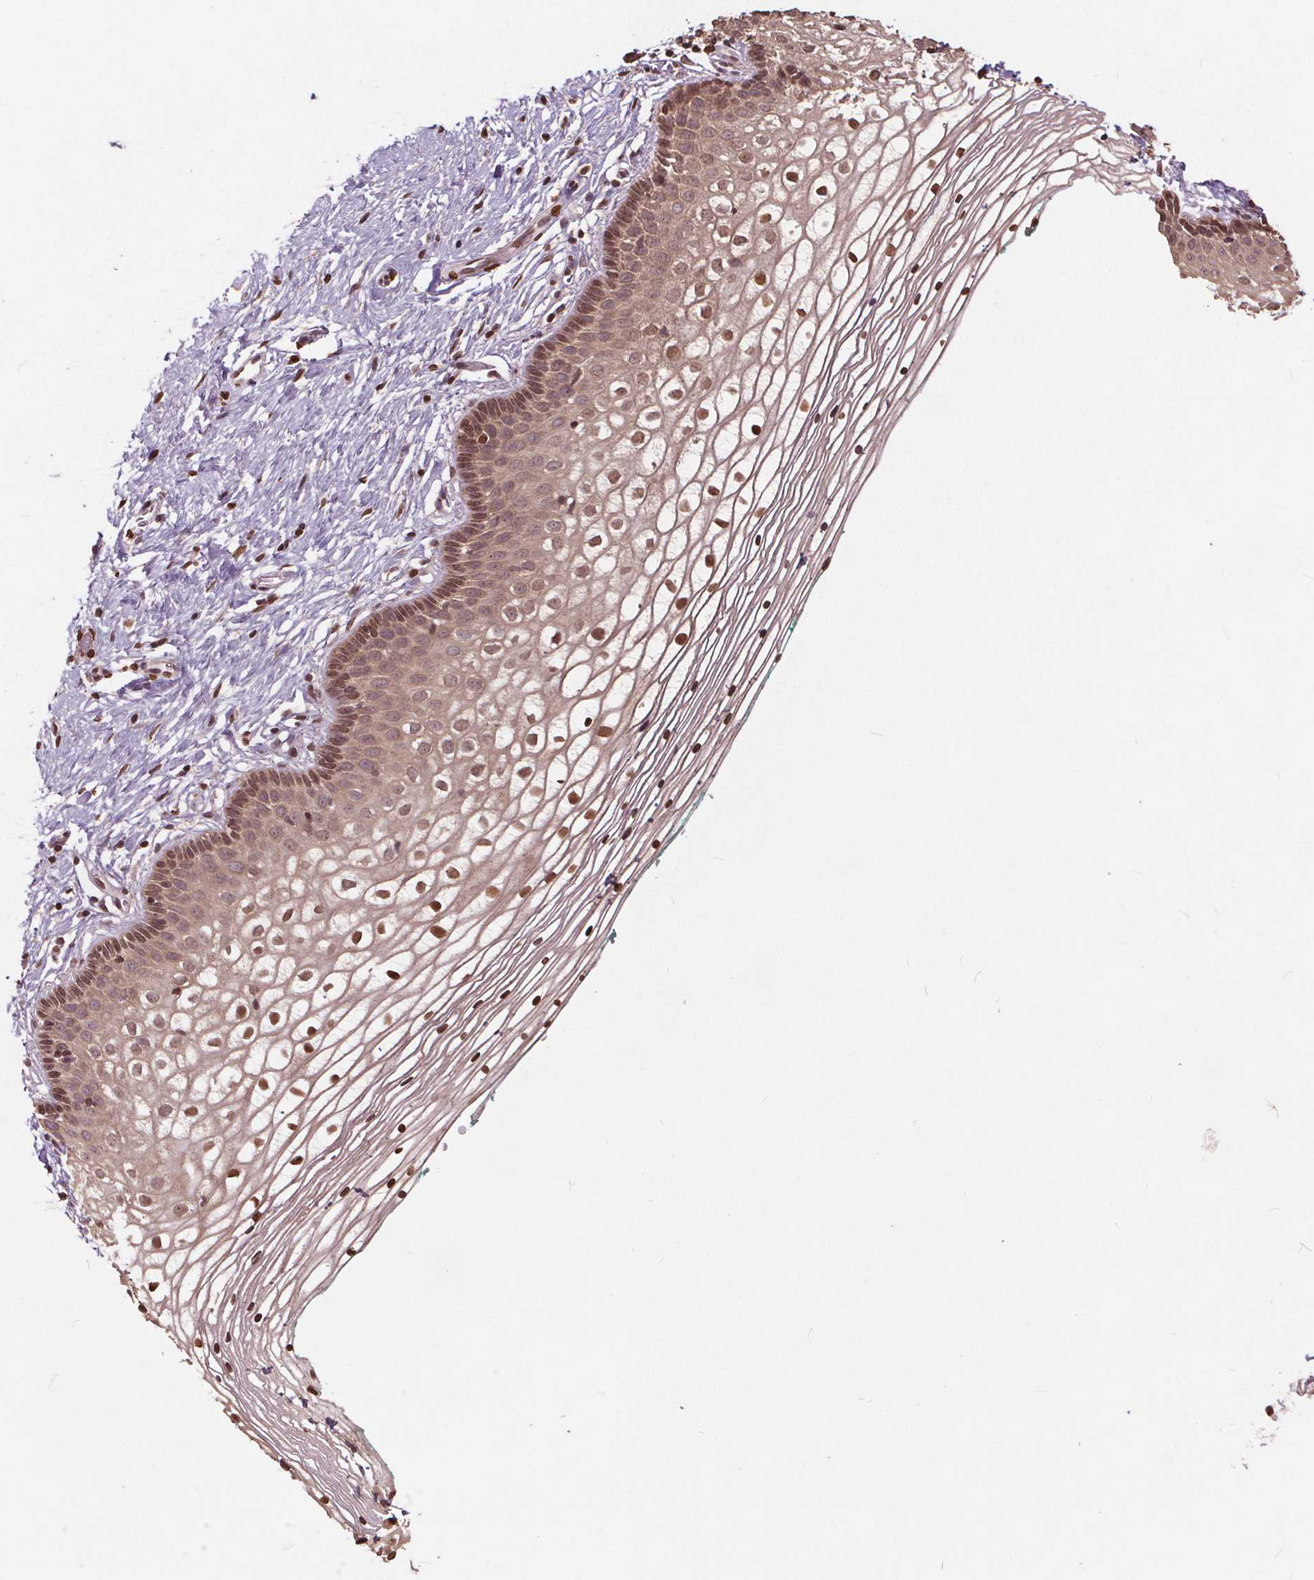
{"staining": {"intensity": "moderate", "quantity": "25%-75%", "location": "nuclear"}, "tissue": "vagina", "cell_type": "Squamous epithelial cells", "image_type": "normal", "snomed": [{"axis": "morphology", "description": "Normal tissue, NOS"}, {"axis": "topography", "description": "Vagina"}], "caption": "Vagina stained with immunohistochemistry (IHC) displays moderate nuclear positivity in about 25%-75% of squamous epithelial cells.", "gene": "HIF1AN", "patient": {"sex": "female", "age": 36}}